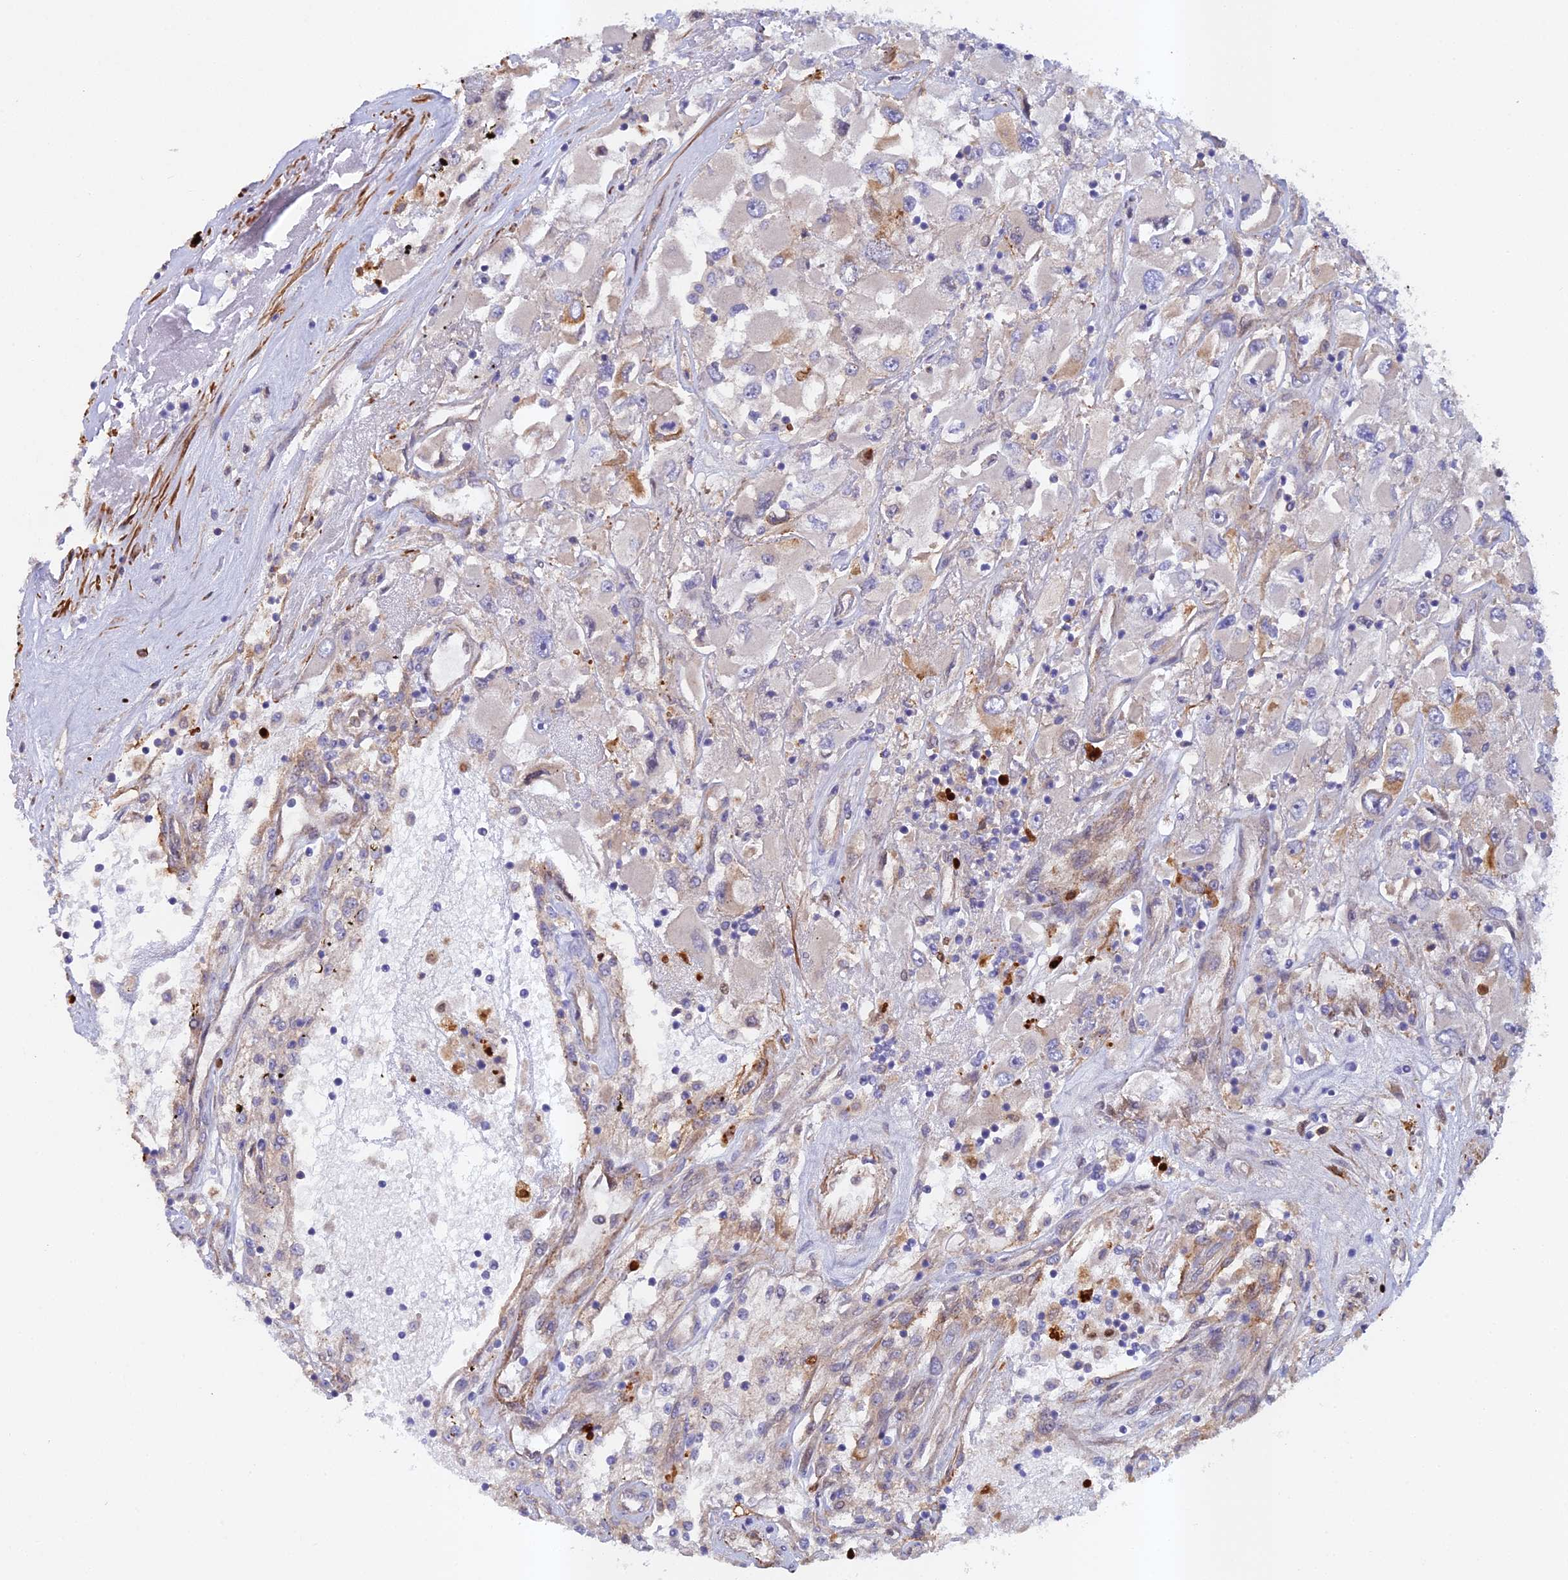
{"staining": {"intensity": "negative", "quantity": "none", "location": "none"}, "tissue": "renal cancer", "cell_type": "Tumor cells", "image_type": "cancer", "snomed": [{"axis": "morphology", "description": "Adenocarcinoma, NOS"}, {"axis": "topography", "description": "Kidney"}], "caption": "Histopathology image shows no protein expression in tumor cells of renal cancer (adenocarcinoma) tissue.", "gene": "RALGAPA2", "patient": {"sex": "female", "age": 52}}